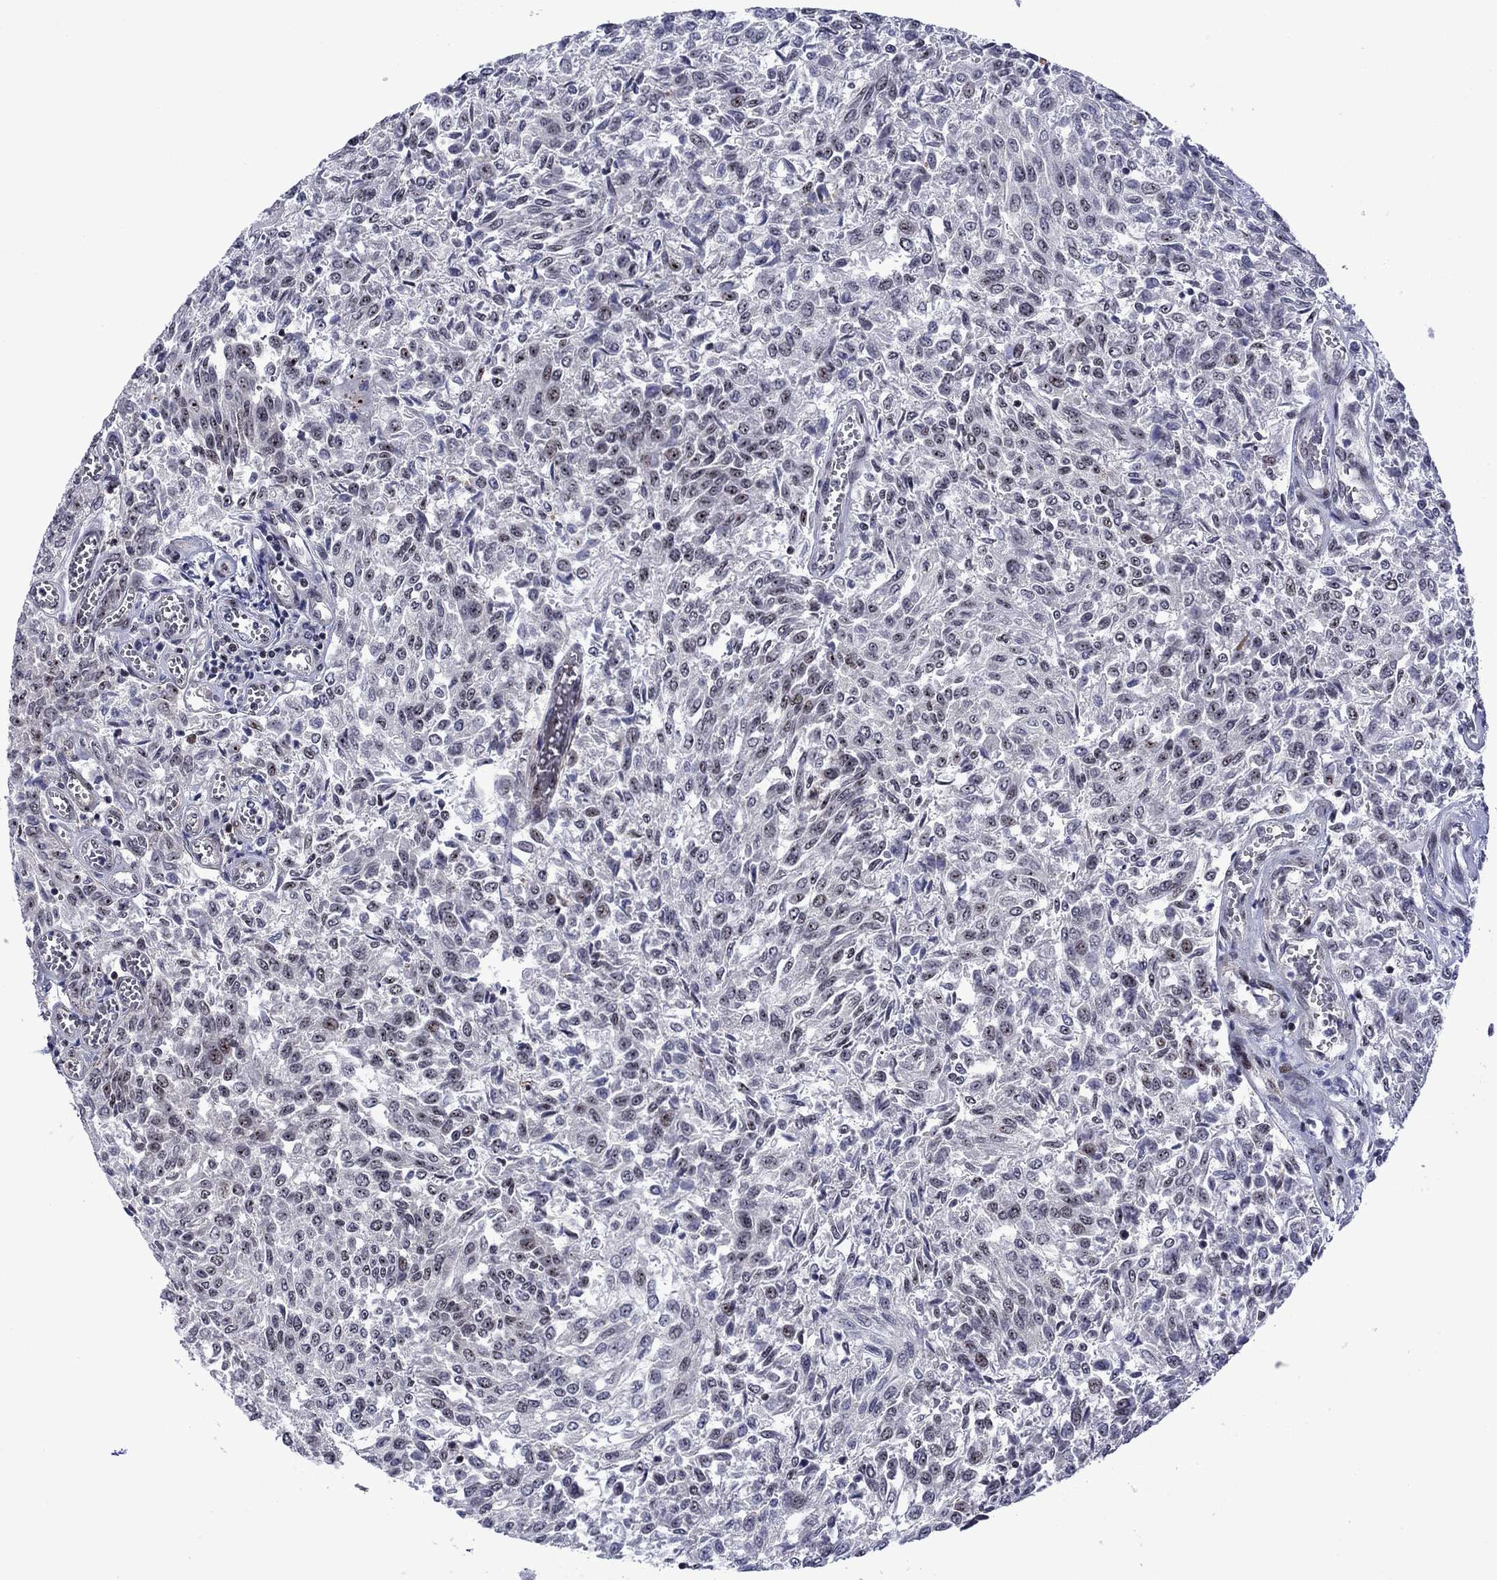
{"staining": {"intensity": "negative", "quantity": "none", "location": "none"}, "tissue": "urothelial cancer", "cell_type": "Tumor cells", "image_type": "cancer", "snomed": [{"axis": "morphology", "description": "Urothelial carcinoma, Low grade"}, {"axis": "topography", "description": "Urinary bladder"}], "caption": "Tumor cells show no significant positivity in urothelial cancer.", "gene": "SURF2", "patient": {"sex": "male", "age": 78}}